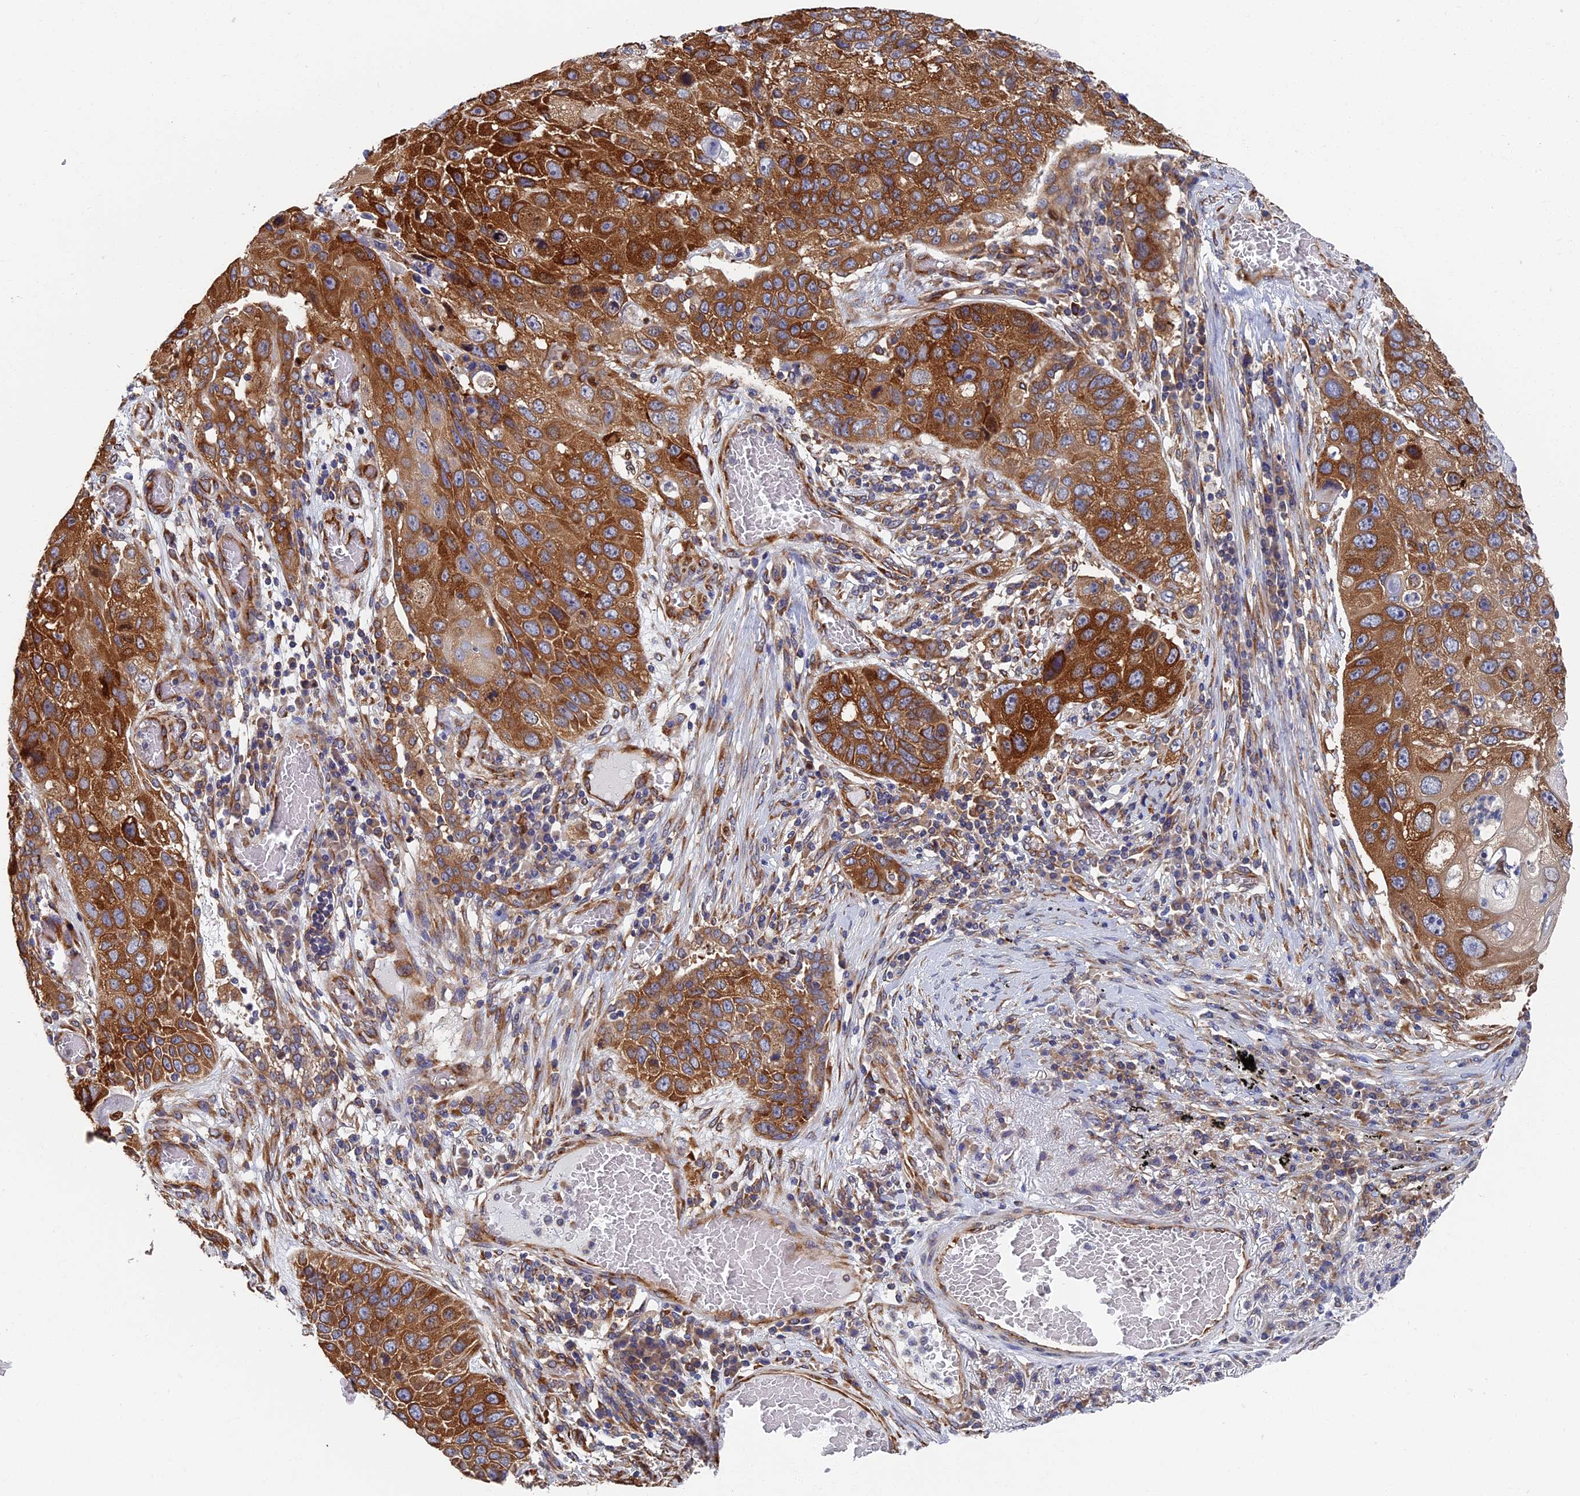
{"staining": {"intensity": "strong", "quantity": ">75%", "location": "cytoplasmic/membranous"}, "tissue": "lung cancer", "cell_type": "Tumor cells", "image_type": "cancer", "snomed": [{"axis": "morphology", "description": "Squamous cell carcinoma, NOS"}, {"axis": "topography", "description": "Lung"}], "caption": "Immunohistochemical staining of human lung cancer (squamous cell carcinoma) reveals strong cytoplasmic/membranous protein staining in about >75% of tumor cells. Using DAB (brown) and hematoxylin (blue) stains, captured at high magnification using brightfield microscopy.", "gene": "YBX1", "patient": {"sex": "male", "age": 61}}